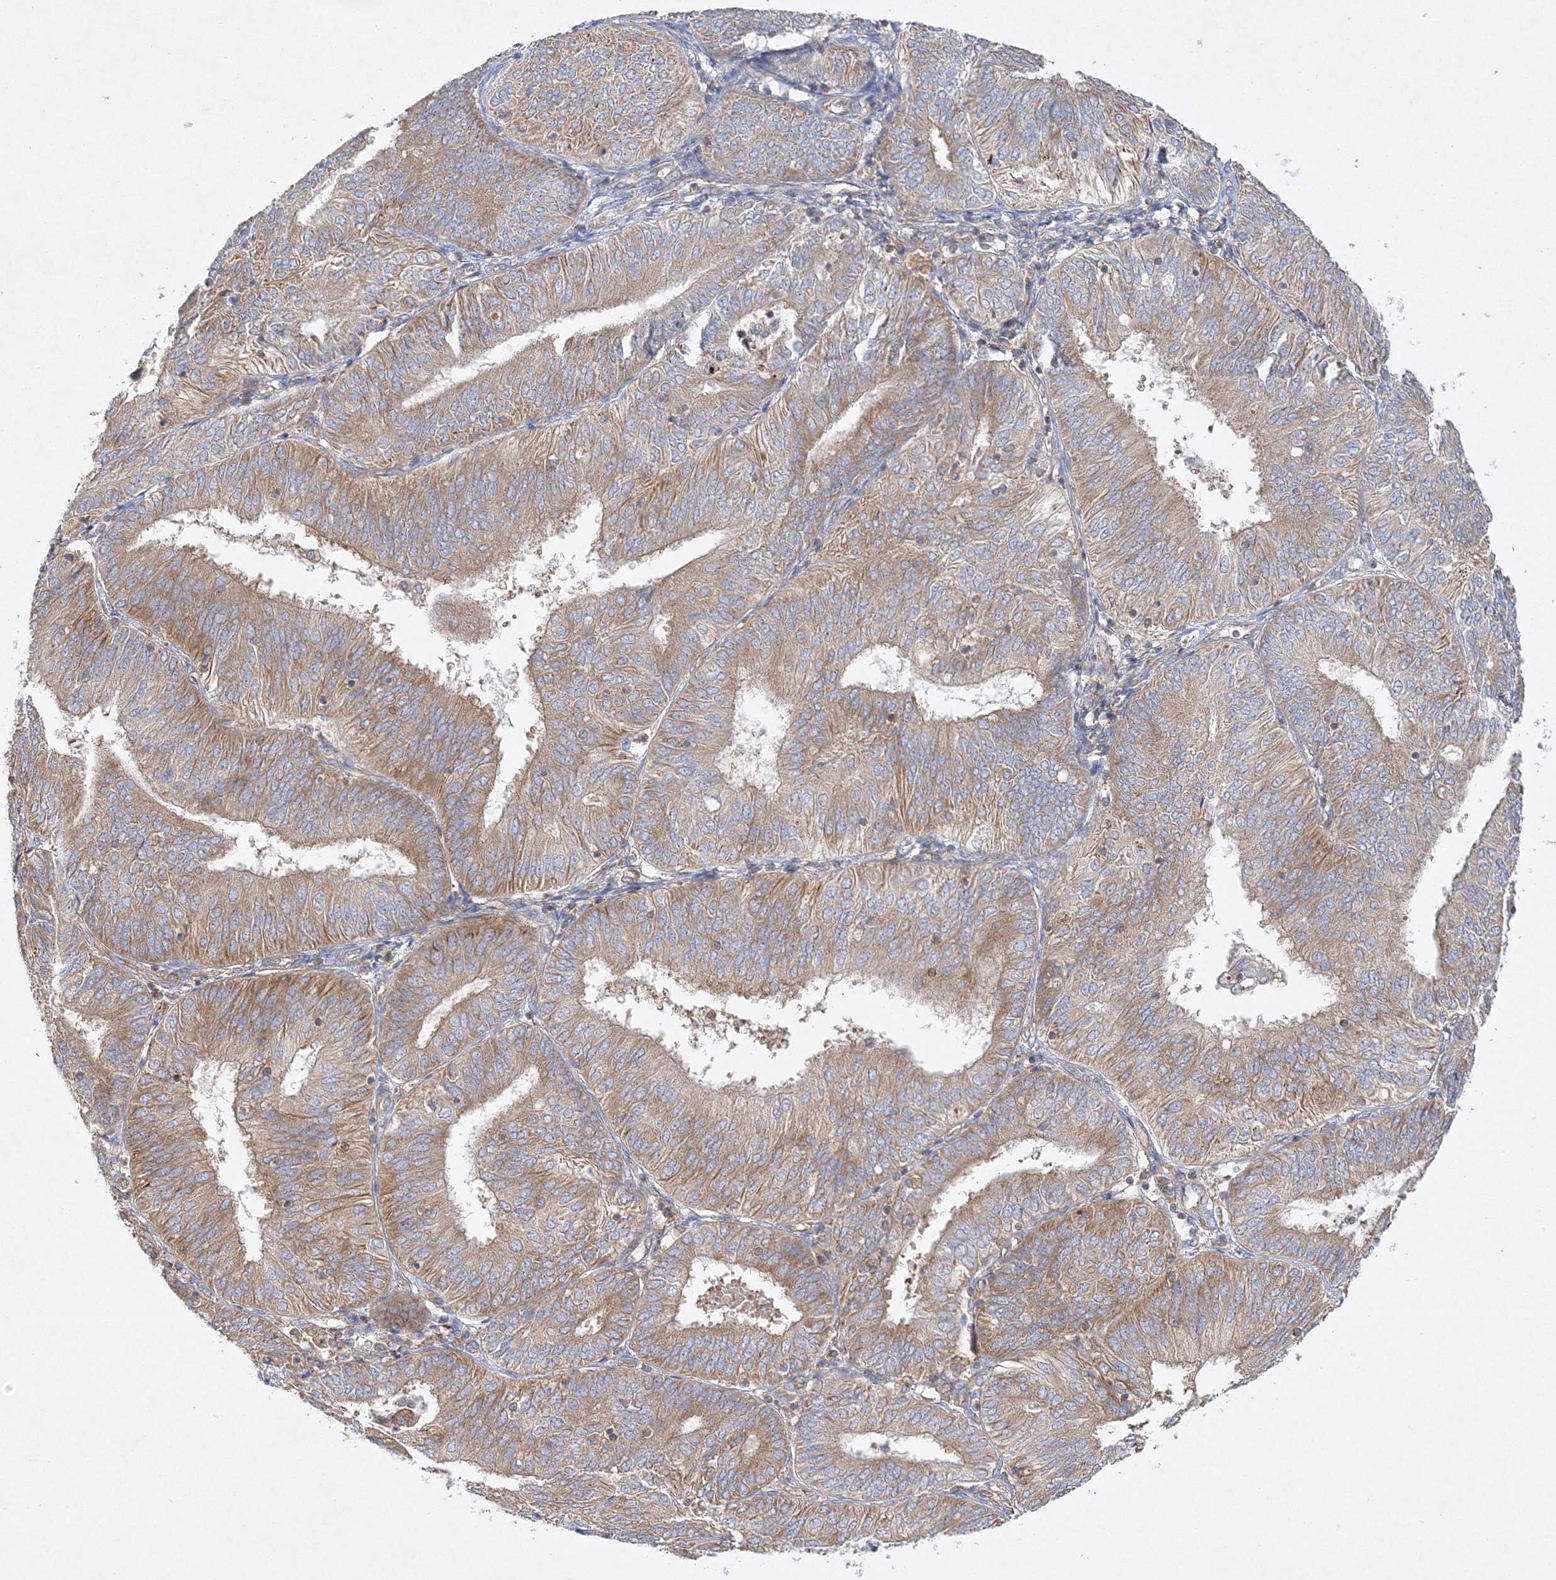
{"staining": {"intensity": "moderate", "quantity": ">75%", "location": "cytoplasmic/membranous"}, "tissue": "endometrial cancer", "cell_type": "Tumor cells", "image_type": "cancer", "snomed": [{"axis": "morphology", "description": "Adenocarcinoma, NOS"}, {"axis": "topography", "description": "Endometrium"}], "caption": "An image showing moderate cytoplasmic/membranous staining in approximately >75% of tumor cells in endometrial cancer, as visualized by brown immunohistochemical staining.", "gene": "WDR37", "patient": {"sex": "female", "age": 58}}